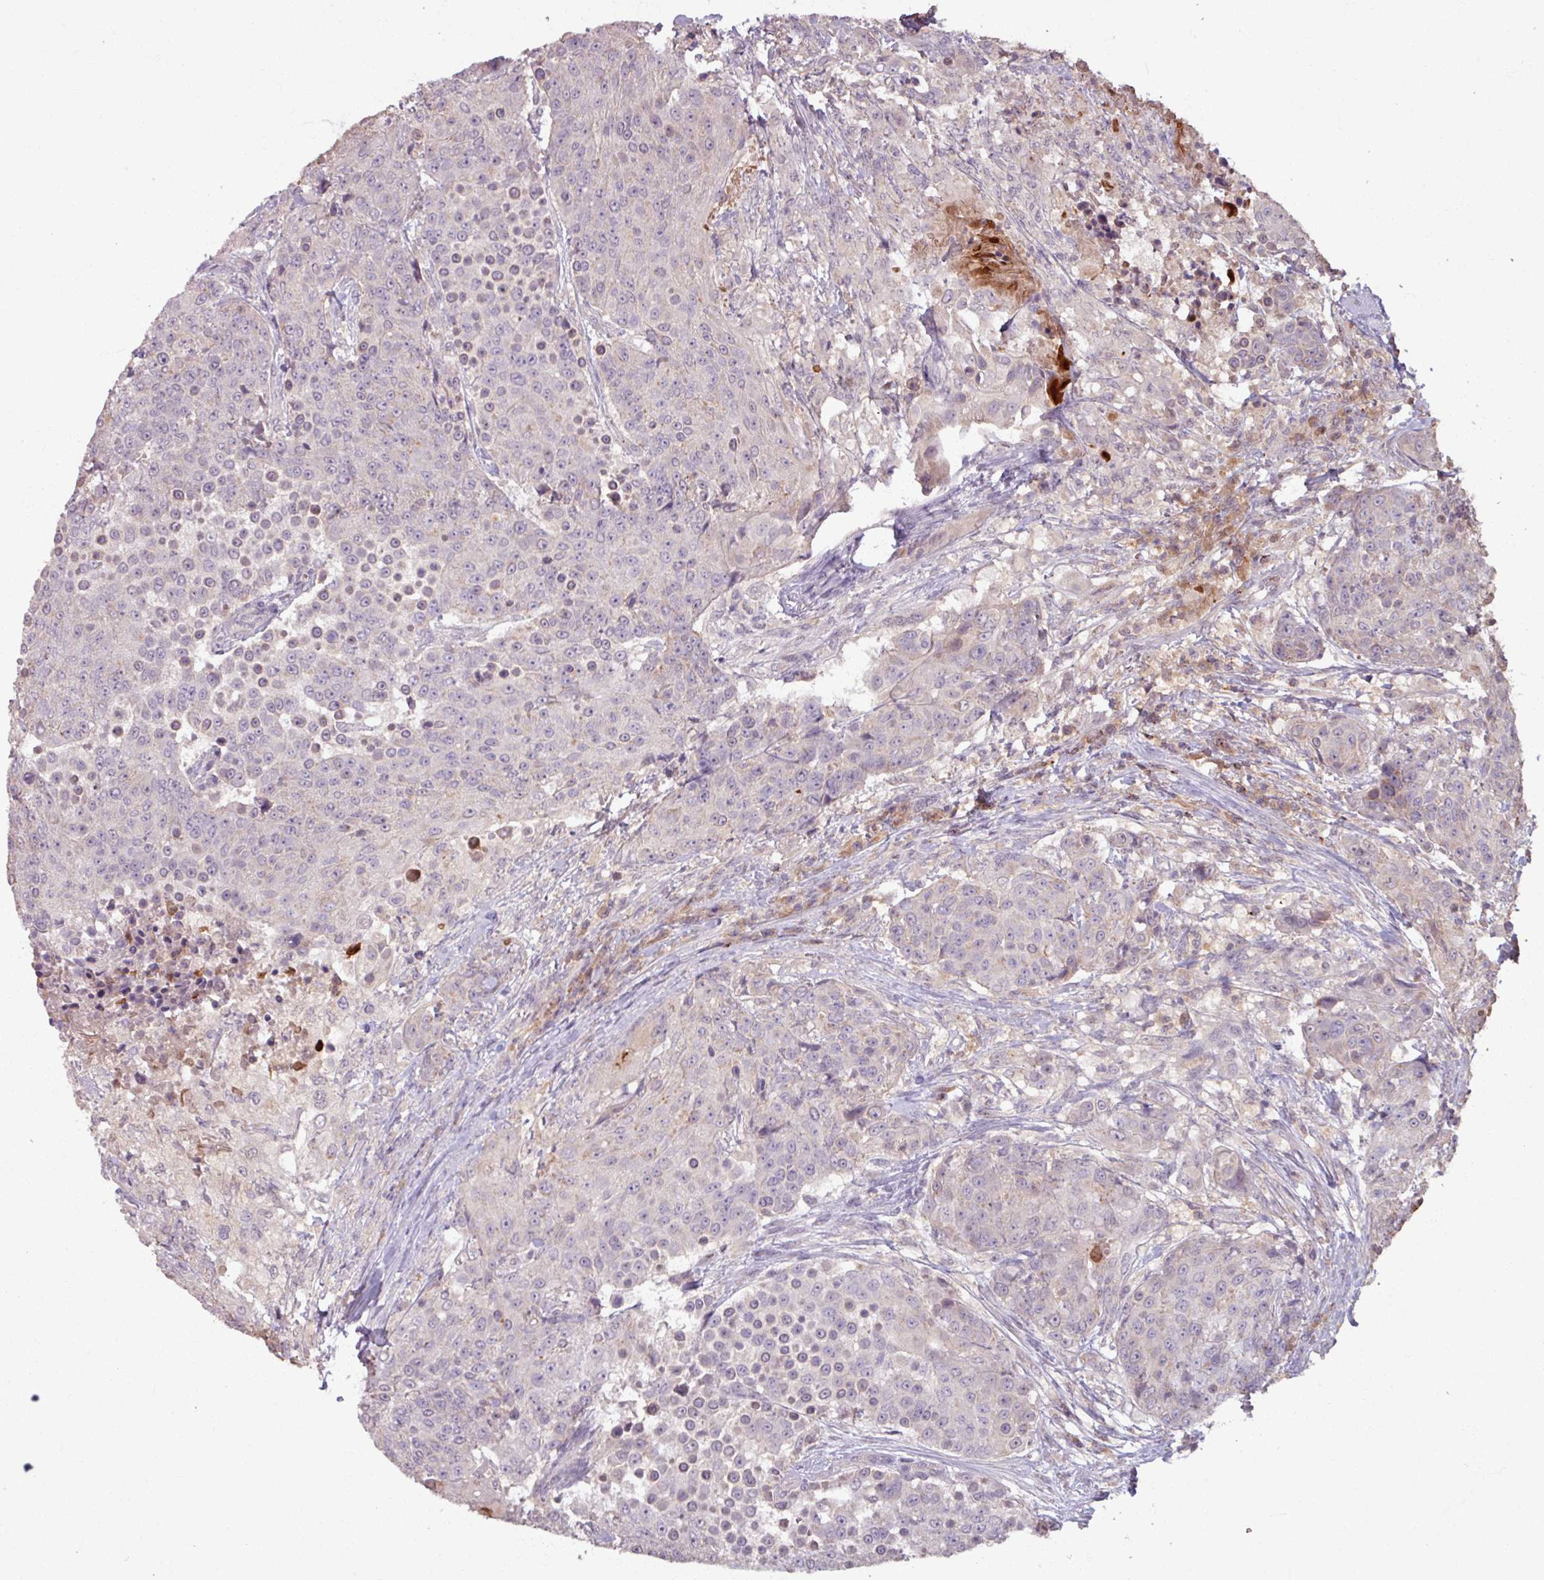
{"staining": {"intensity": "negative", "quantity": "none", "location": "none"}, "tissue": "urothelial cancer", "cell_type": "Tumor cells", "image_type": "cancer", "snomed": [{"axis": "morphology", "description": "Urothelial carcinoma, High grade"}, {"axis": "topography", "description": "Urinary bladder"}], "caption": "IHC histopathology image of neoplastic tissue: urothelial carcinoma (high-grade) stained with DAB (3,3'-diaminobenzidine) exhibits no significant protein staining in tumor cells.", "gene": "OR6B1", "patient": {"sex": "female", "age": 63}}